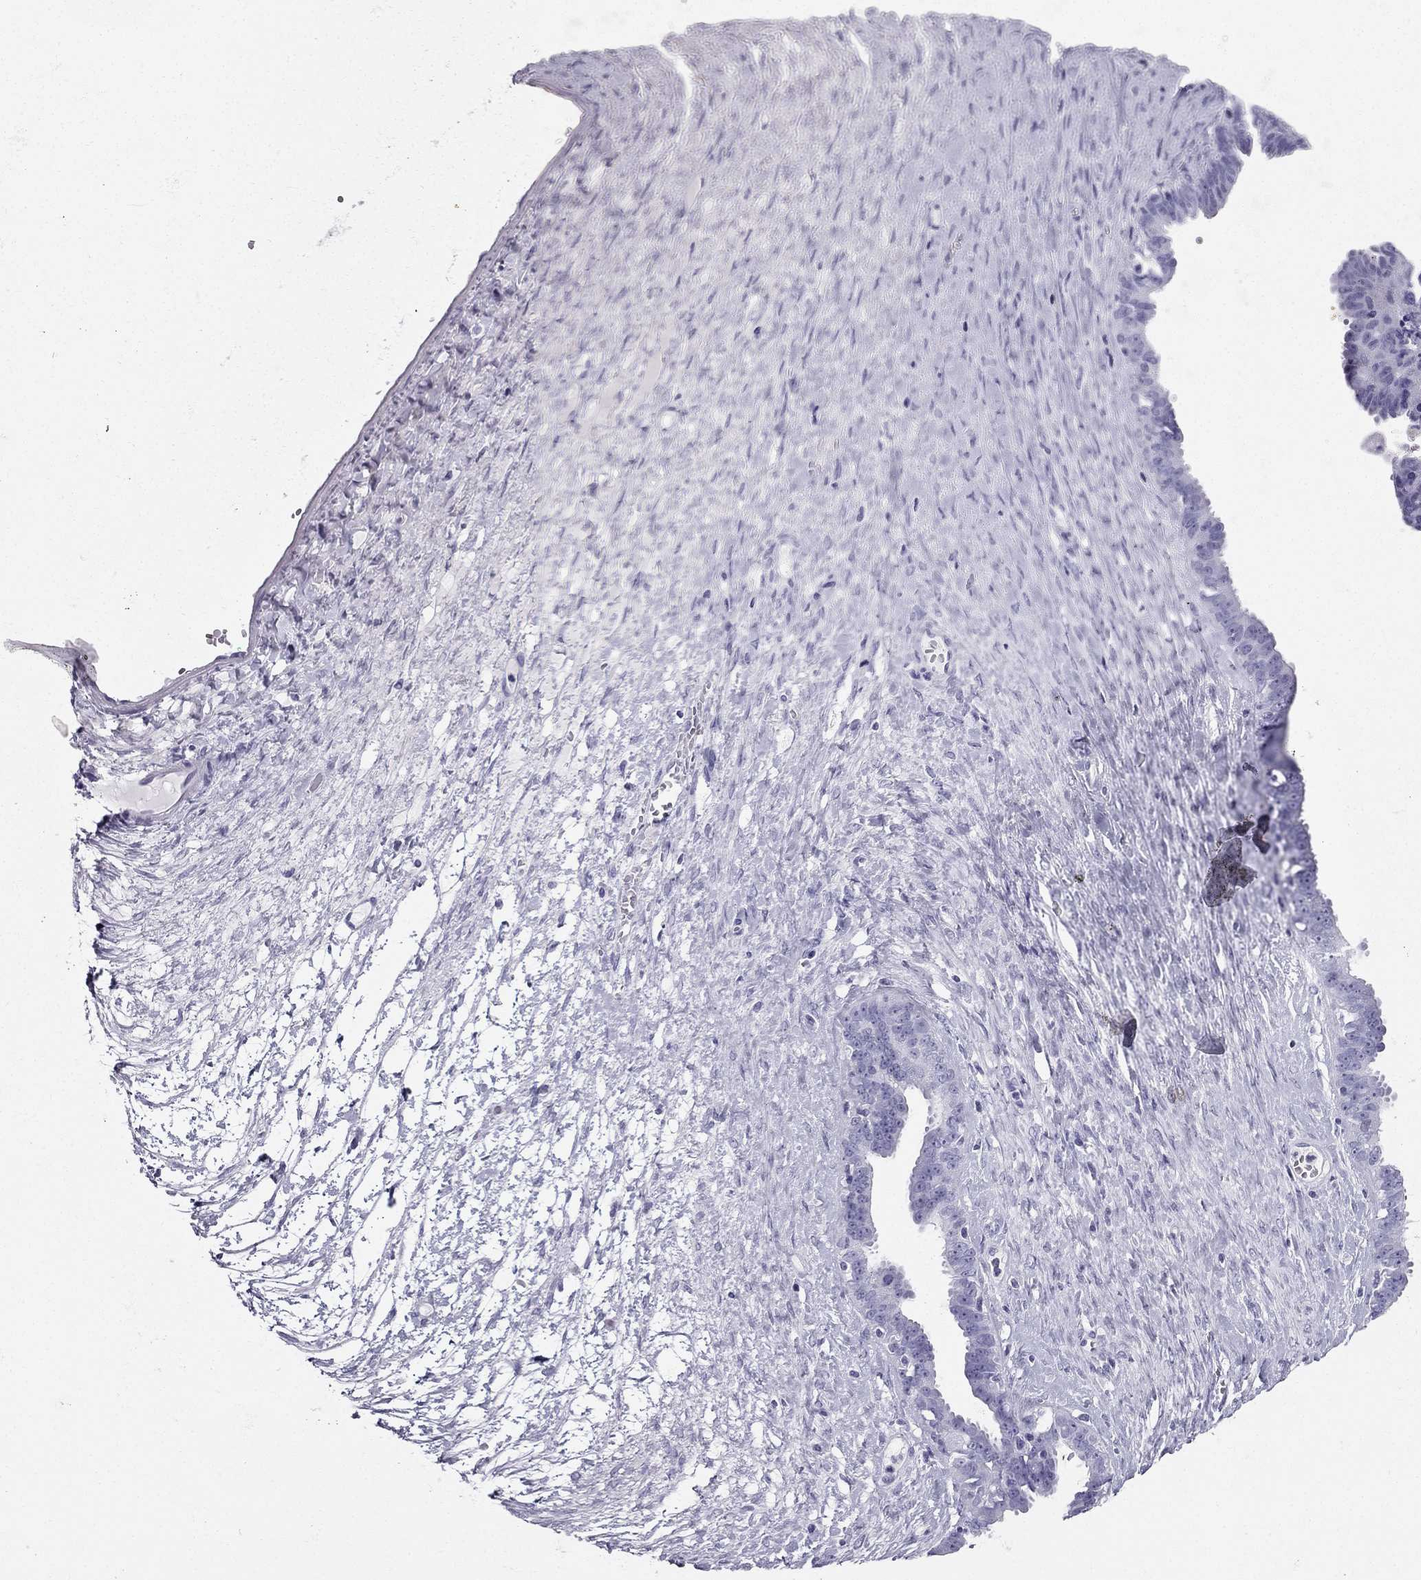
{"staining": {"intensity": "negative", "quantity": "none", "location": "none"}, "tissue": "ovarian cancer", "cell_type": "Tumor cells", "image_type": "cancer", "snomed": [{"axis": "morphology", "description": "Cystadenocarcinoma, serous, NOS"}, {"axis": "topography", "description": "Ovary"}], "caption": "Immunohistochemistry of human serous cystadenocarcinoma (ovarian) exhibits no staining in tumor cells.", "gene": "TFF3", "patient": {"sex": "female", "age": 71}}